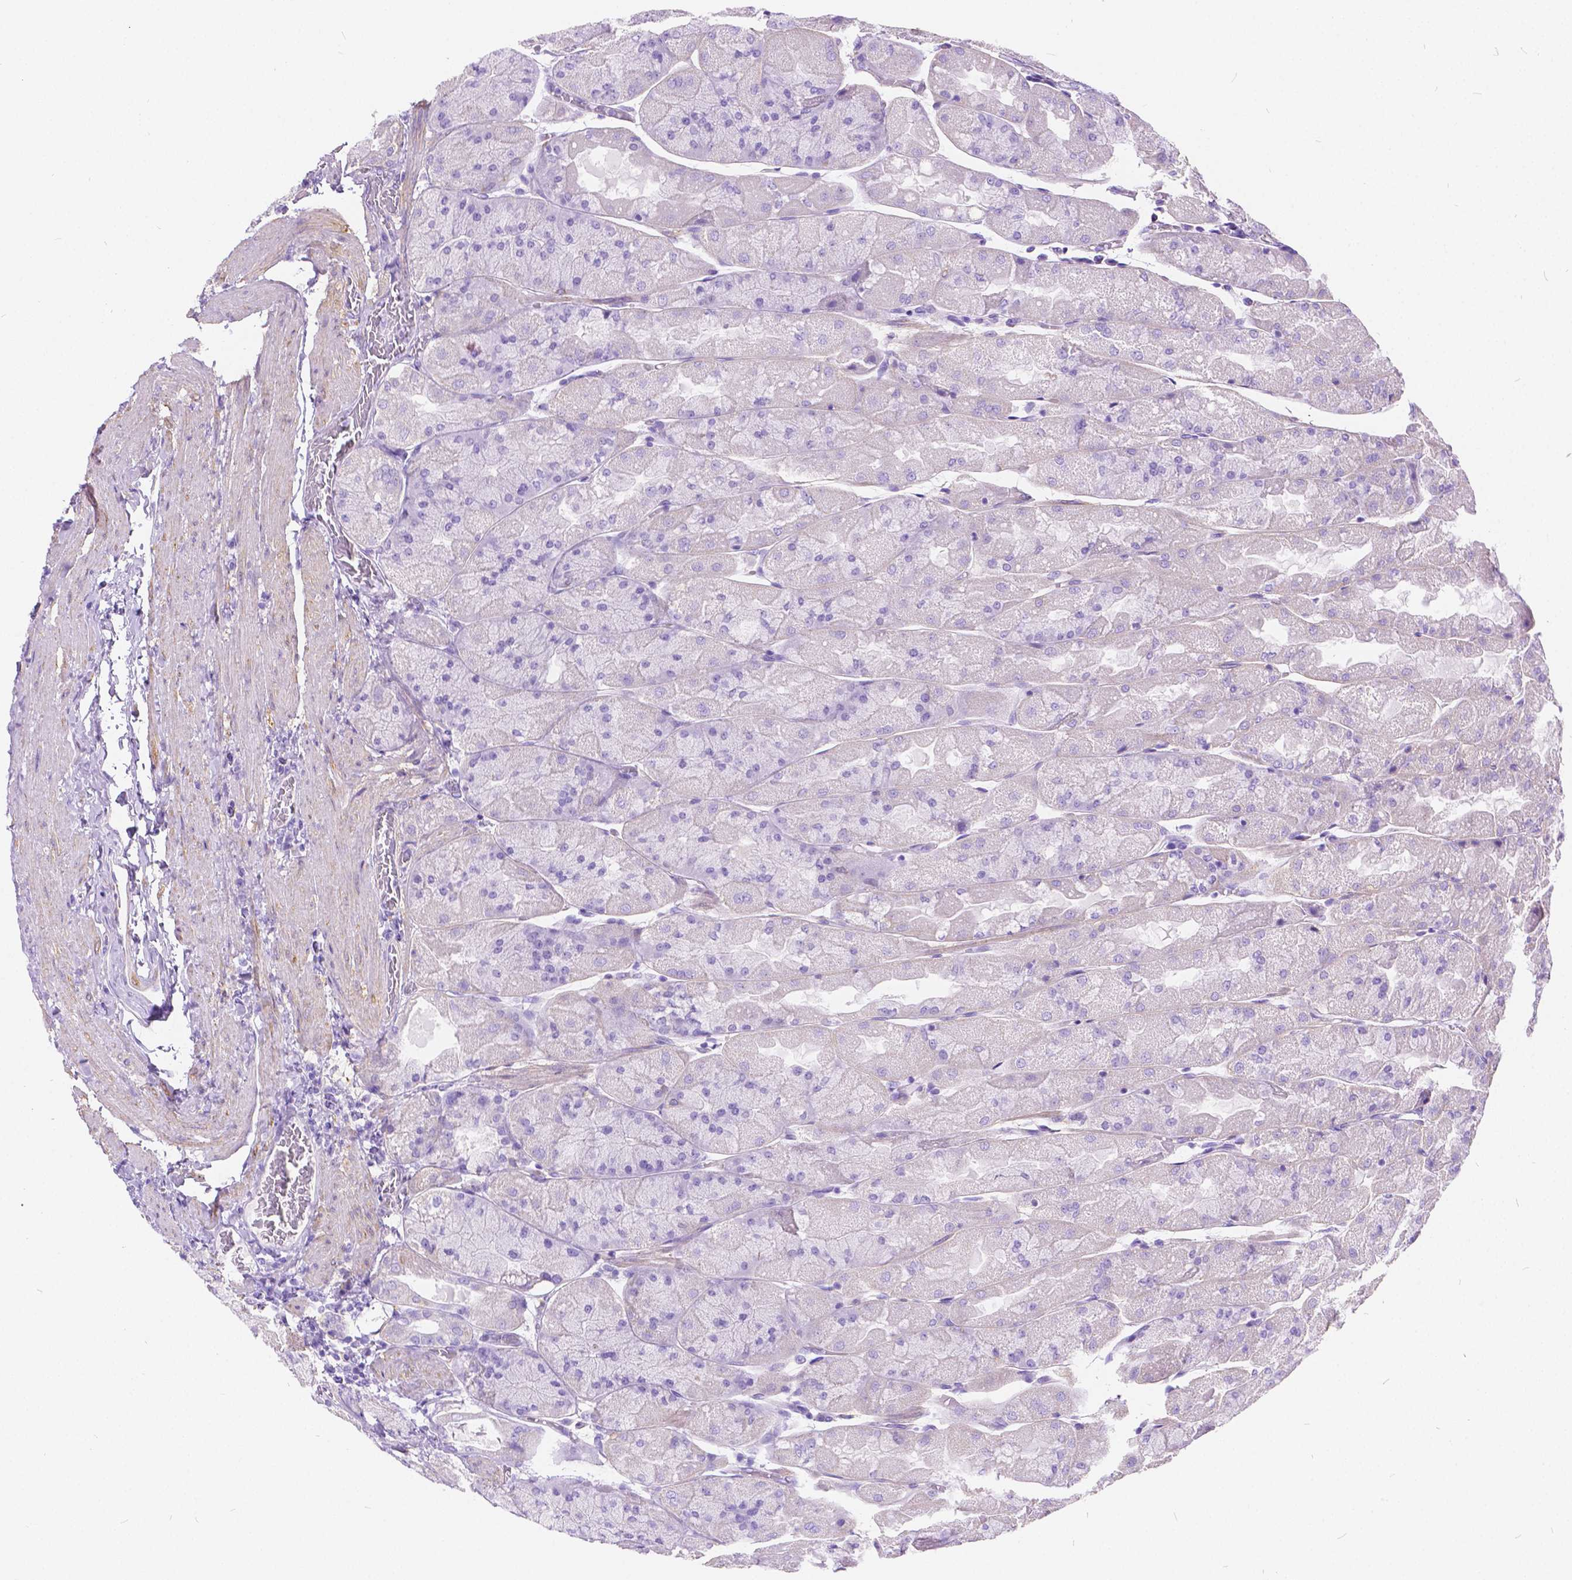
{"staining": {"intensity": "negative", "quantity": "none", "location": "none"}, "tissue": "stomach", "cell_type": "Glandular cells", "image_type": "normal", "snomed": [{"axis": "morphology", "description": "Normal tissue, NOS"}, {"axis": "topography", "description": "Stomach"}], "caption": "Glandular cells show no significant protein staining in normal stomach.", "gene": "CHRM1", "patient": {"sex": "female", "age": 61}}